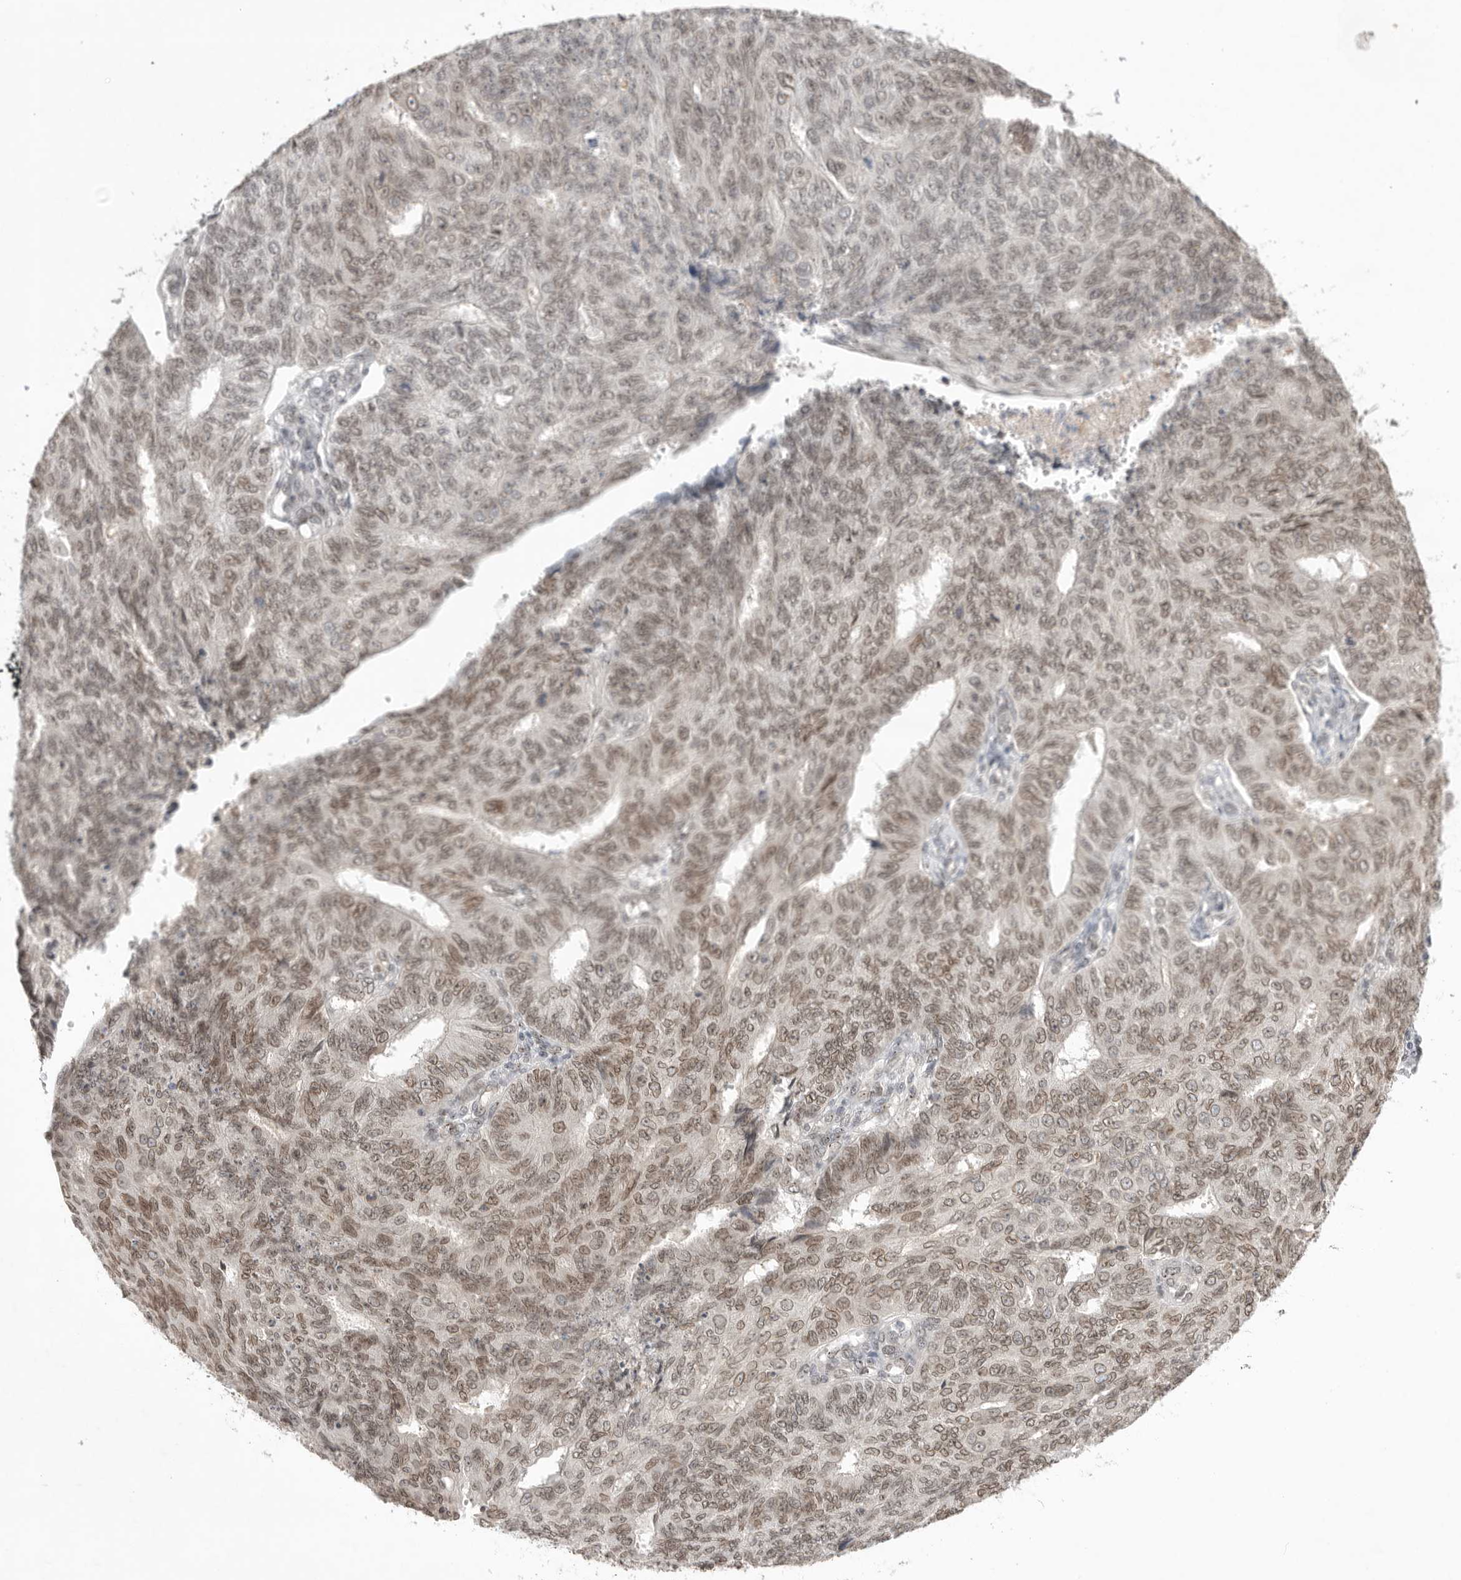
{"staining": {"intensity": "weak", "quantity": ">75%", "location": "nuclear"}, "tissue": "endometrial cancer", "cell_type": "Tumor cells", "image_type": "cancer", "snomed": [{"axis": "morphology", "description": "Adenocarcinoma, NOS"}, {"axis": "topography", "description": "Endometrium"}], "caption": "The histopathology image shows staining of endometrial cancer, revealing weak nuclear protein positivity (brown color) within tumor cells.", "gene": "LEMD3", "patient": {"sex": "female", "age": 32}}